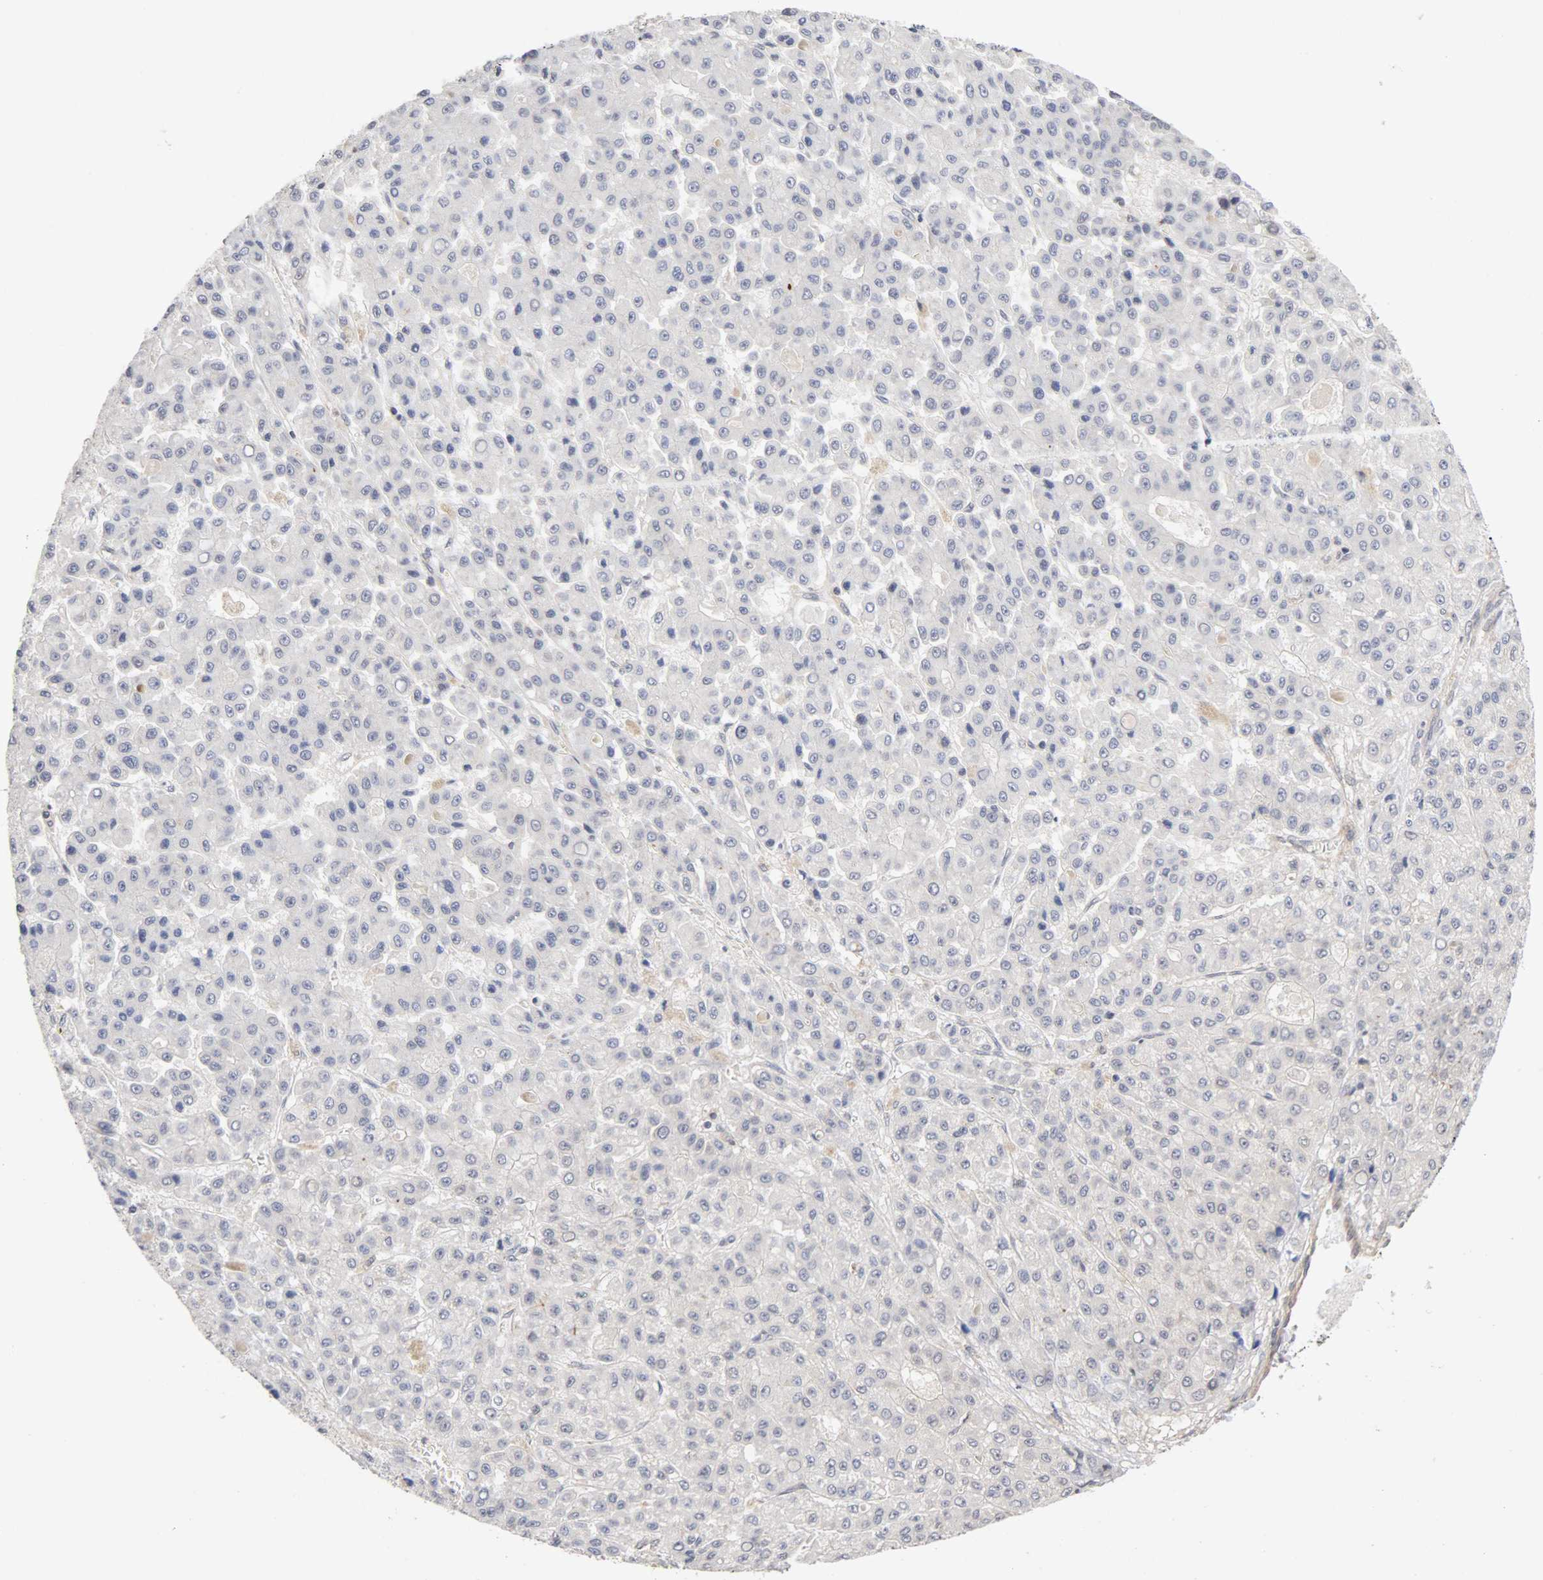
{"staining": {"intensity": "negative", "quantity": "none", "location": "none"}, "tissue": "liver cancer", "cell_type": "Tumor cells", "image_type": "cancer", "snomed": [{"axis": "morphology", "description": "Carcinoma, Hepatocellular, NOS"}, {"axis": "topography", "description": "Liver"}], "caption": "IHC of liver hepatocellular carcinoma reveals no staining in tumor cells.", "gene": "UBE2M", "patient": {"sex": "male", "age": 70}}